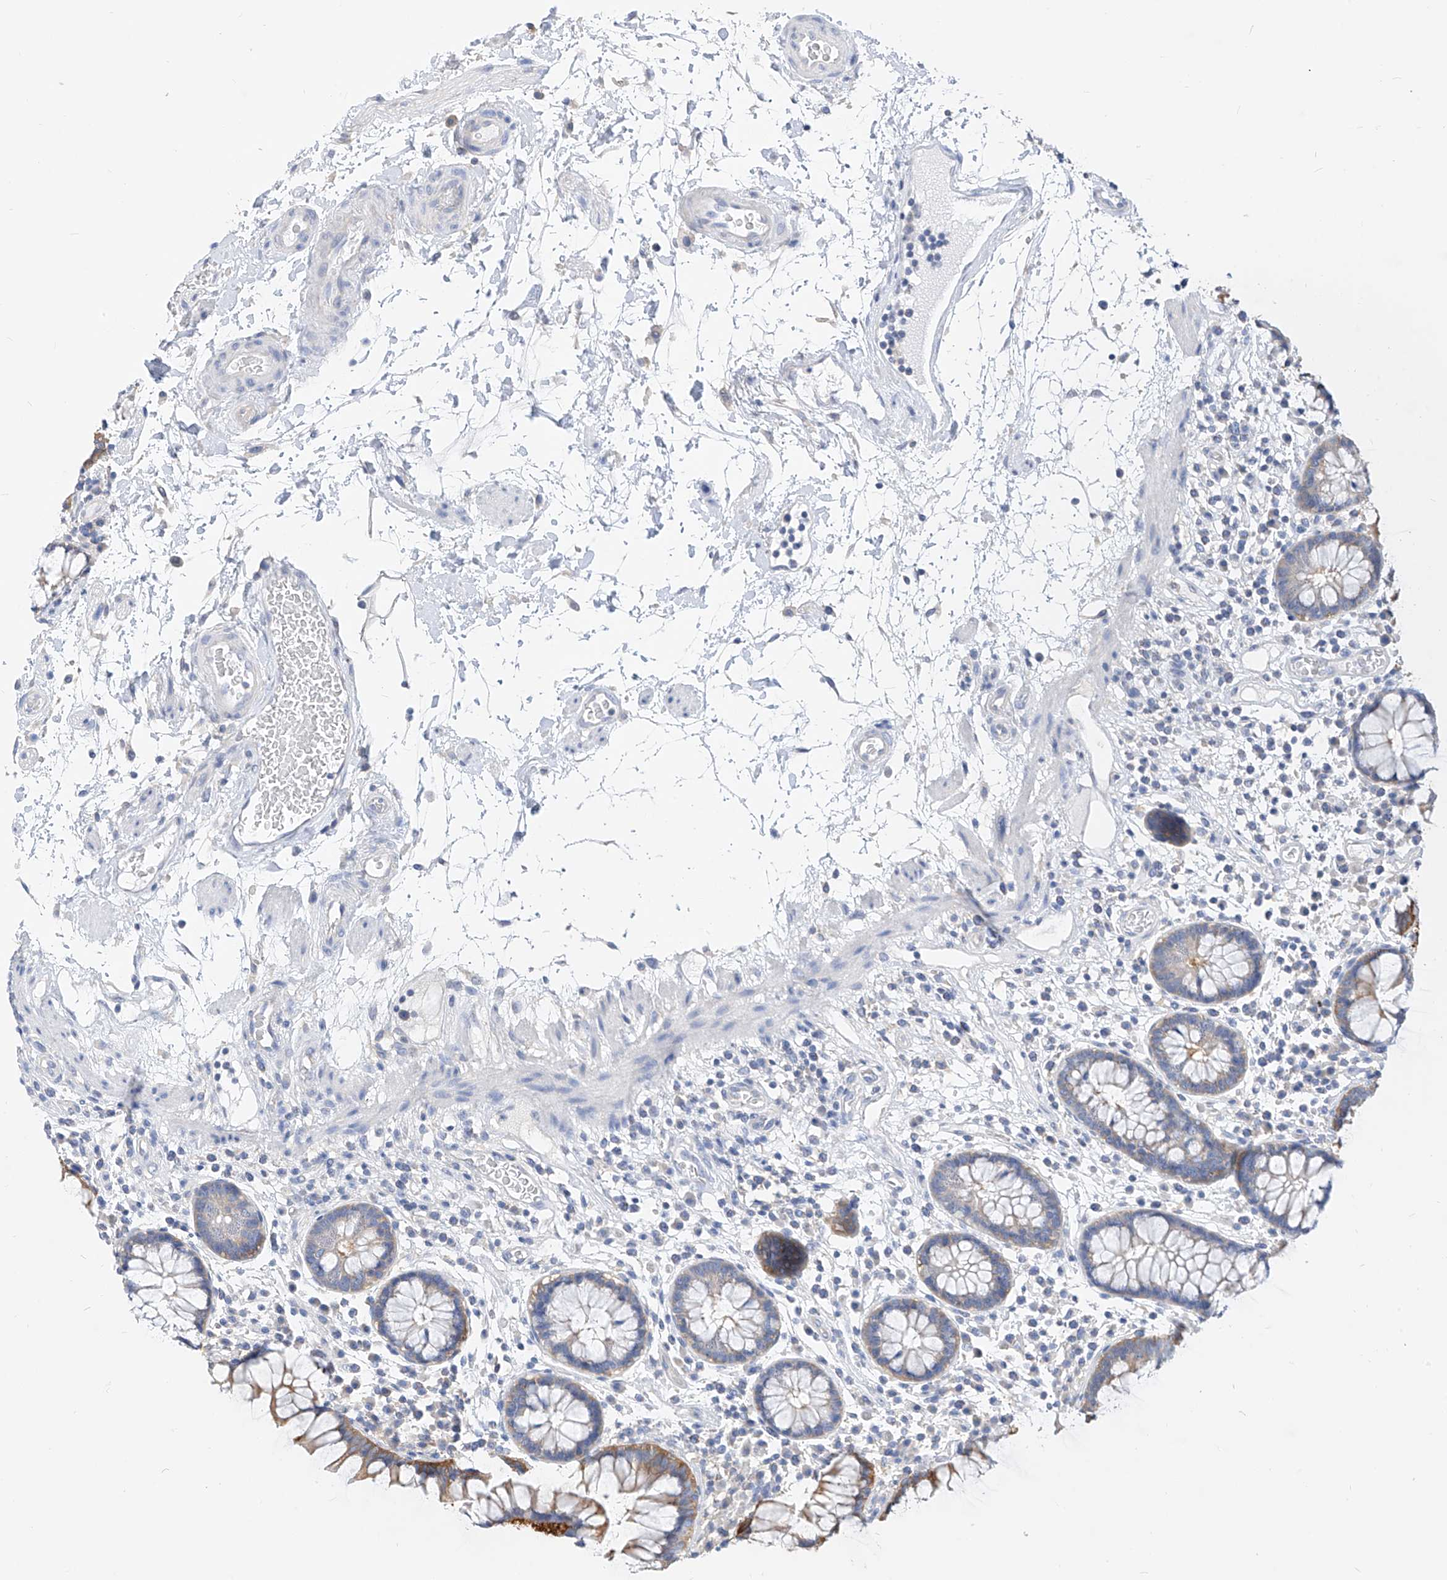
{"staining": {"intensity": "negative", "quantity": "none", "location": "none"}, "tissue": "colon", "cell_type": "Endothelial cells", "image_type": "normal", "snomed": [{"axis": "morphology", "description": "Normal tissue, NOS"}, {"axis": "topography", "description": "Colon"}], "caption": "This image is of benign colon stained with immunohistochemistry to label a protein in brown with the nuclei are counter-stained blue. There is no expression in endothelial cells.", "gene": "ZZEF1", "patient": {"sex": "female", "age": 79}}